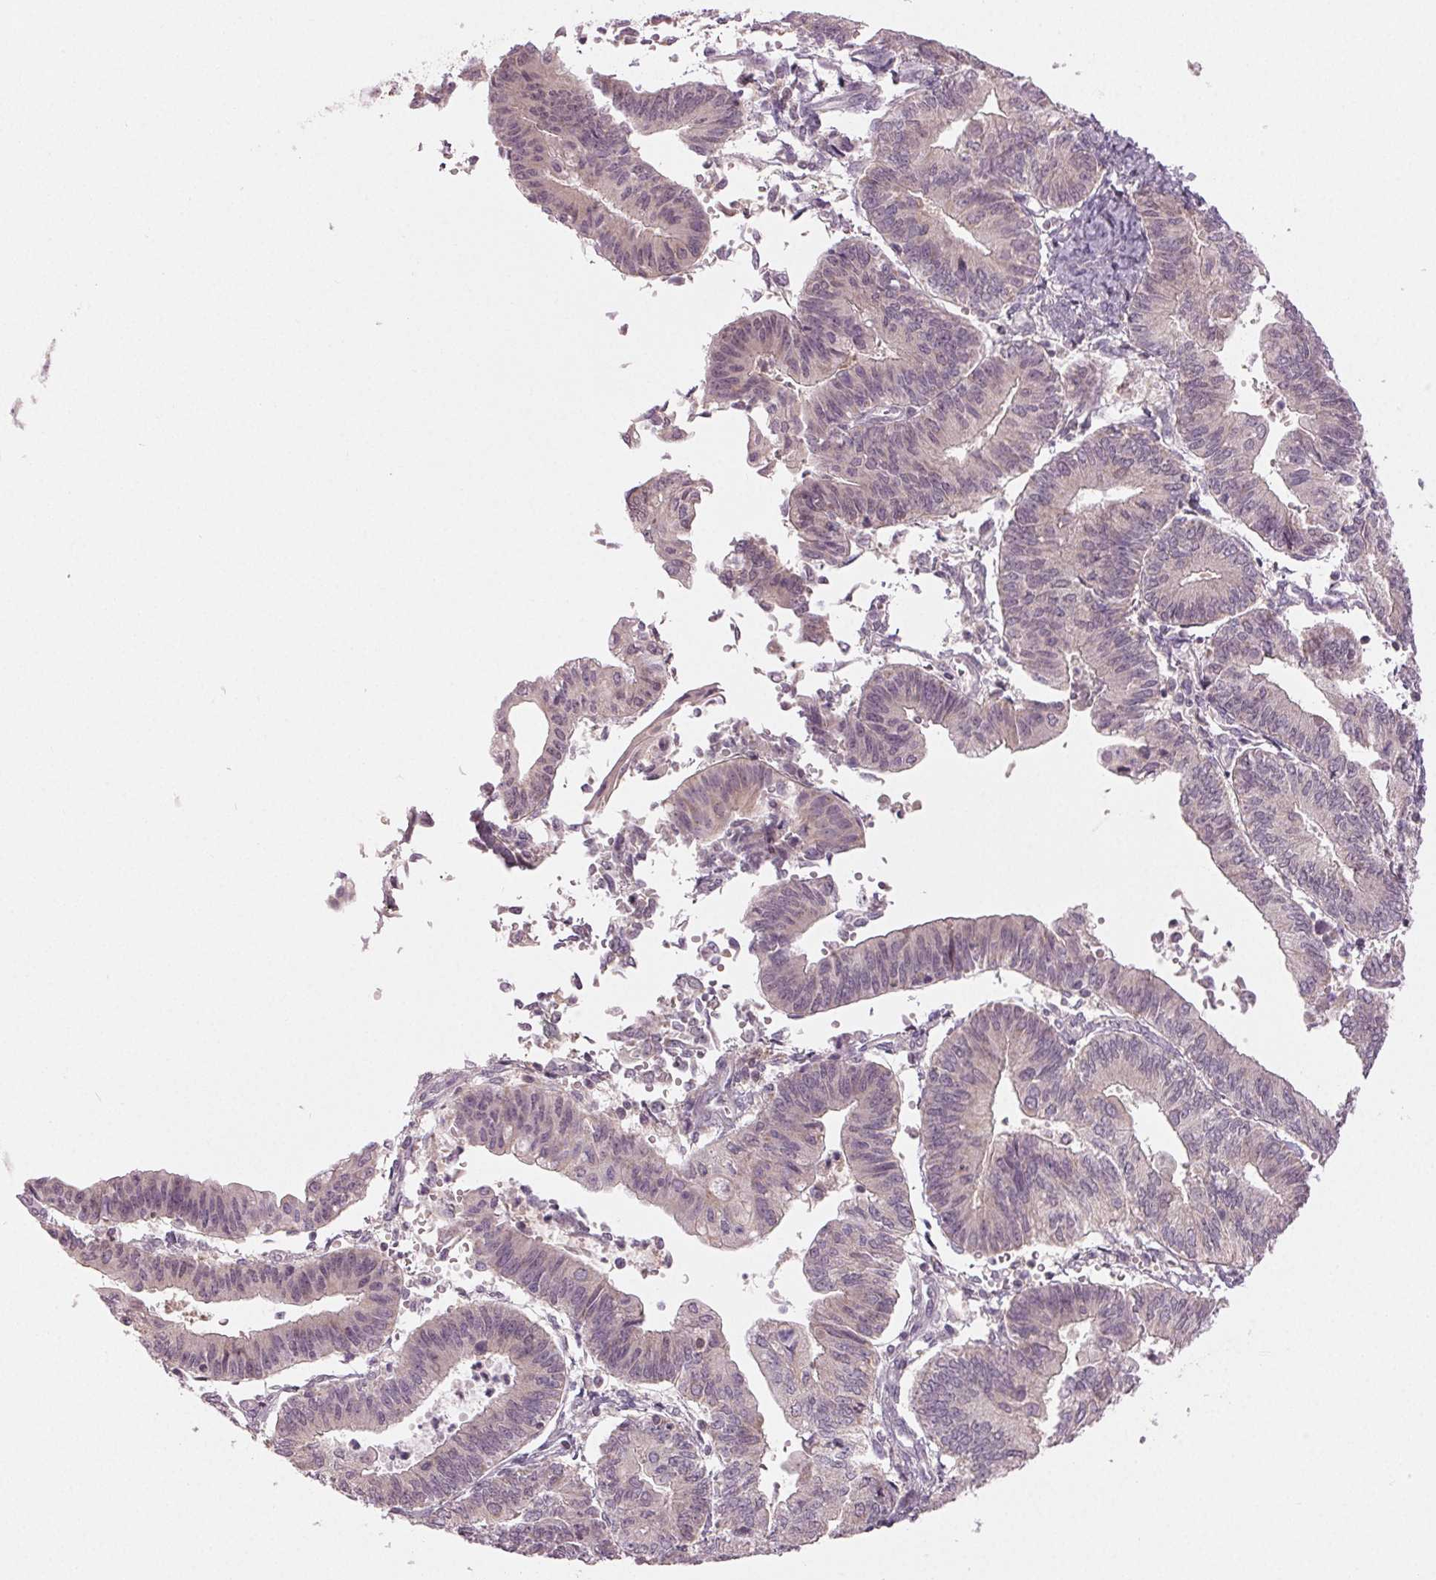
{"staining": {"intensity": "negative", "quantity": "none", "location": "none"}, "tissue": "endometrial cancer", "cell_type": "Tumor cells", "image_type": "cancer", "snomed": [{"axis": "morphology", "description": "Adenocarcinoma, NOS"}, {"axis": "topography", "description": "Endometrium"}], "caption": "A micrograph of adenocarcinoma (endometrial) stained for a protein demonstrates no brown staining in tumor cells. Nuclei are stained in blue.", "gene": "ZNF605", "patient": {"sex": "female", "age": 65}}